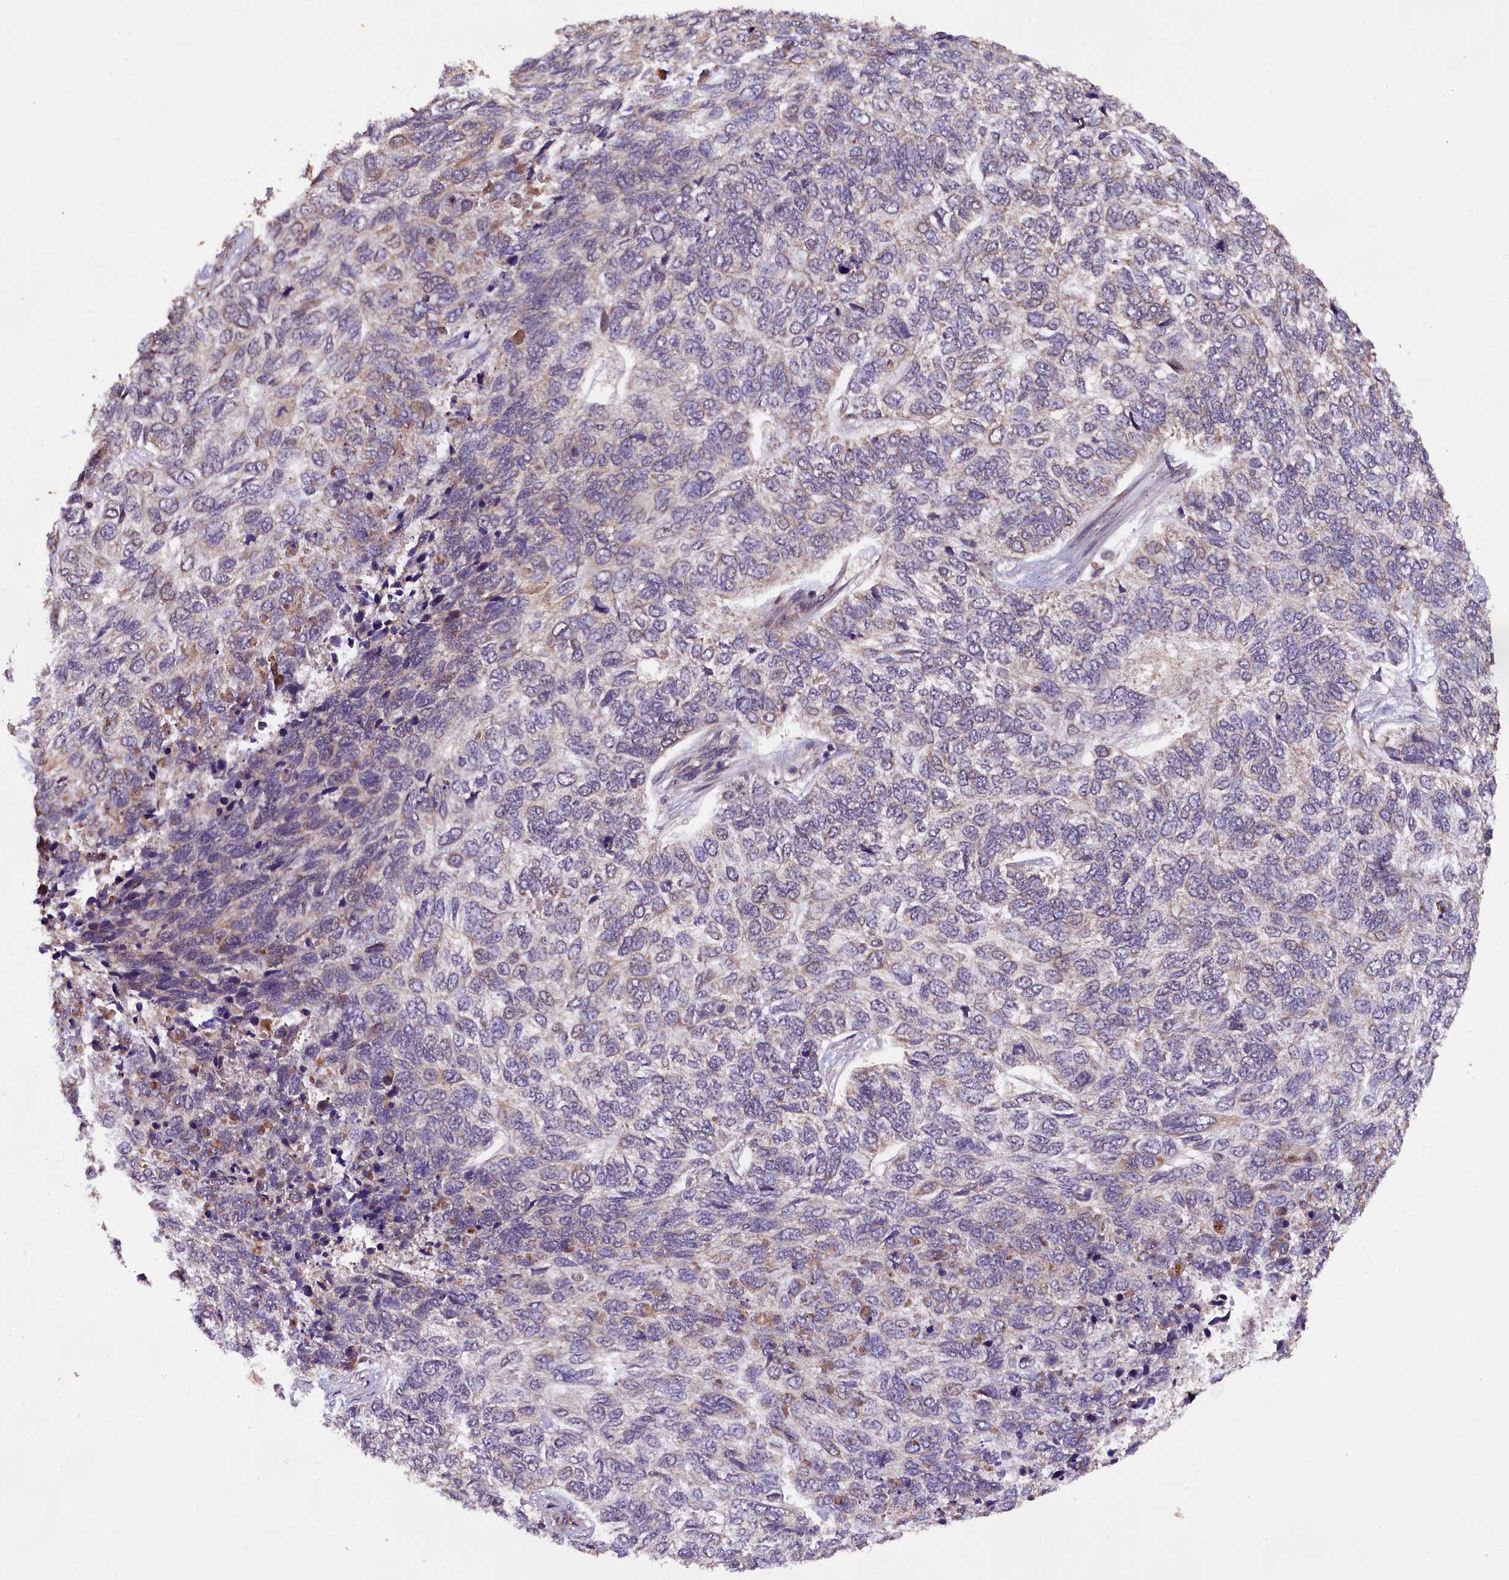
{"staining": {"intensity": "negative", "quantity": "none", "location": "none"}, "tissue": "skin cancer", "cell_type": "Tumor cells", "image_type": "cancer", "snomed": [{"axis": "morphology", "description": "Basal cell carcinoma"}, {"axis": "topography", "description": "Skin"}], "caption": "IHC micrograph of skin cancer (basal cell carcinoma) stained for a protein (brown), which reveals no staining in tumor cells. (DAB immunohistochemistry (IHC), high magnification).", "gene": "DOHH", "patient": {"sex": "female", "age": 65}}